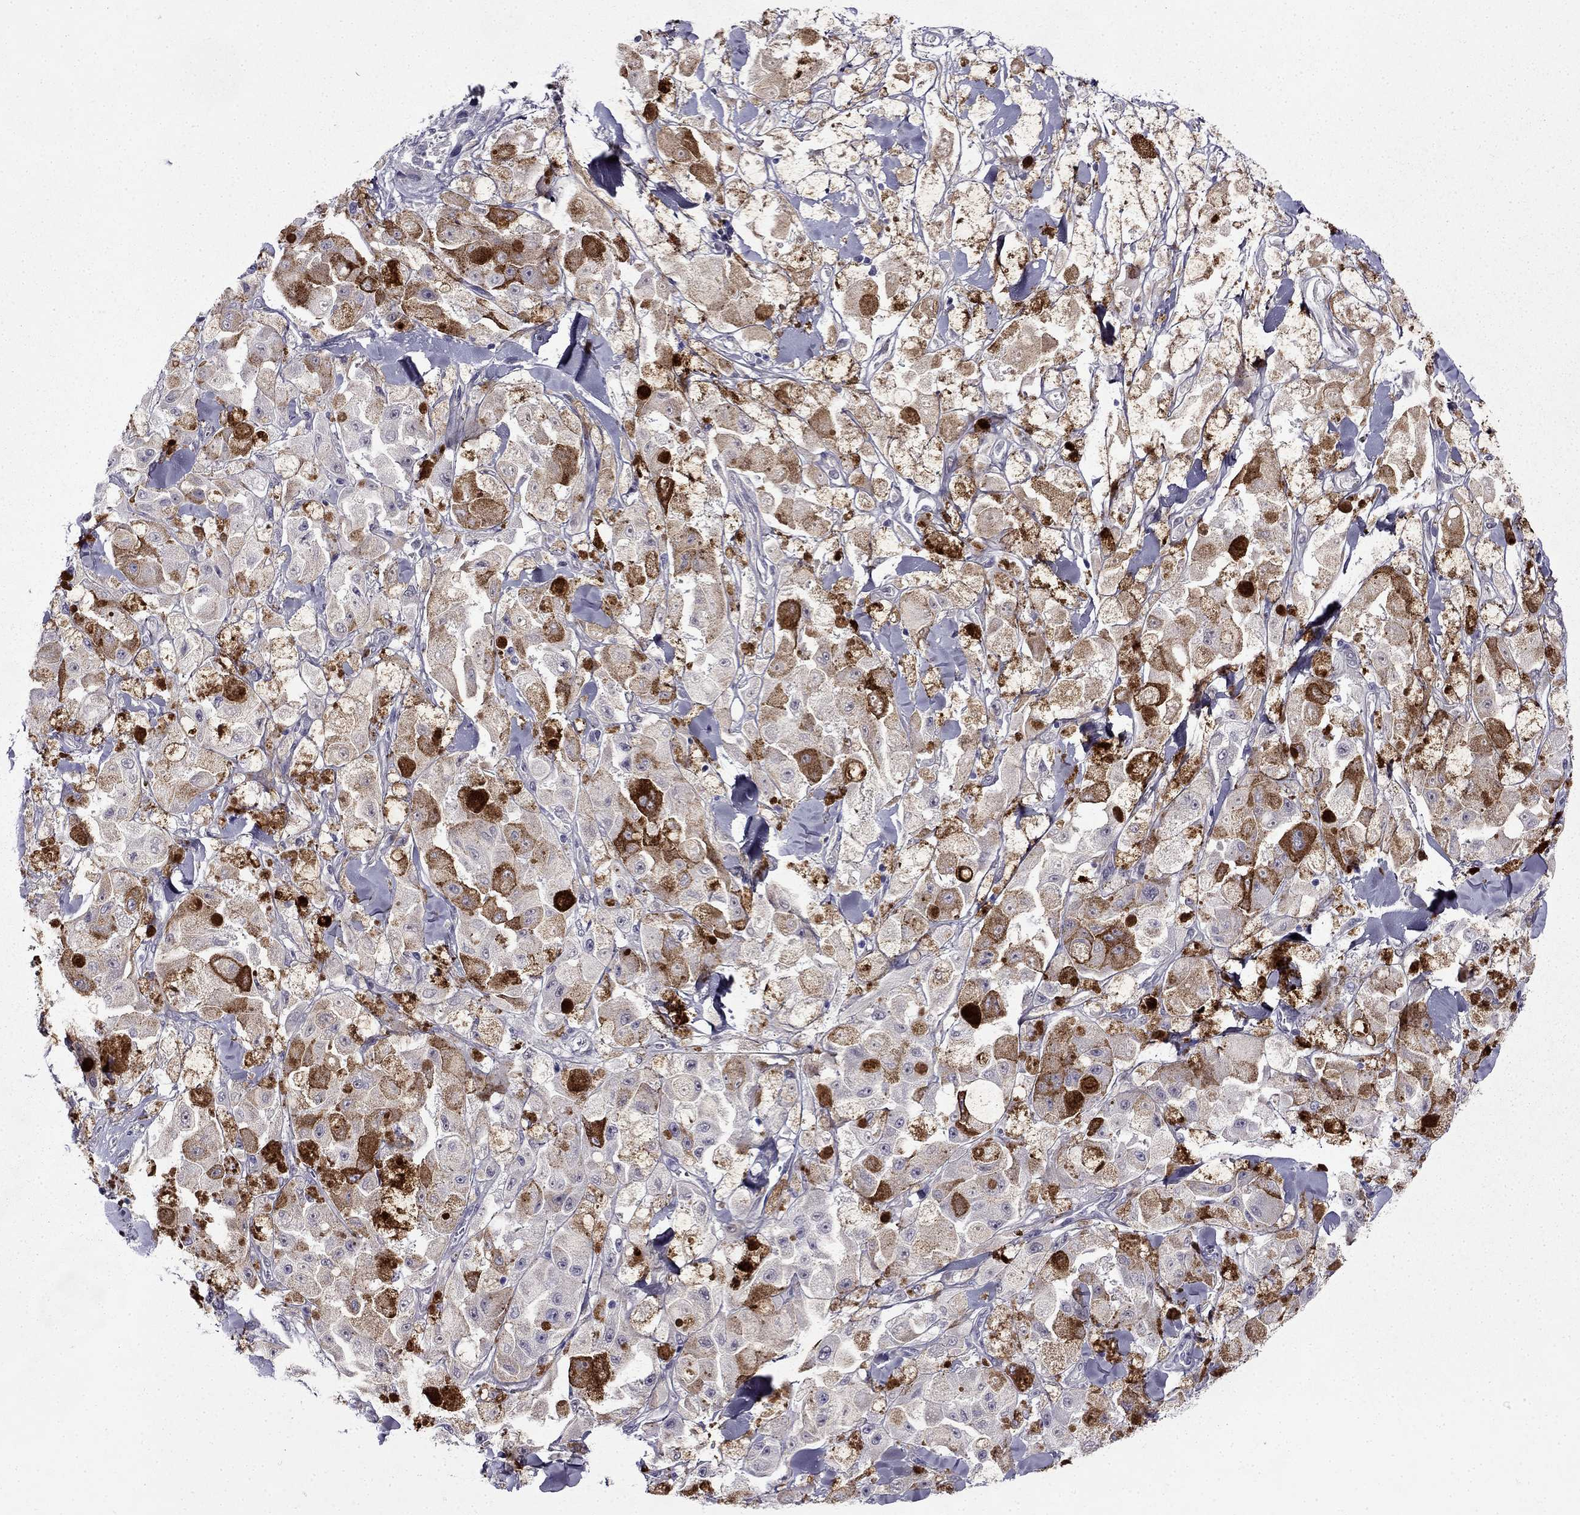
{"staining": {"intensity": "negative", "quantity": "none", "location": "none"}, "tissue": "melanoma", "cell_type": "Tumor cells", "image_type": "cancer", "snomed": [{"axis": "morphology", "description": "Malignant melanoma, NOS"}, {"axis": "topography", "description": "Skin"}], "caption": "Human malignant melanoma stained for a protein using immunohistochemistry shows no positivity in tumor cells.", "gene": "PI16", "patient": {"sex": "female", "age": 58}}